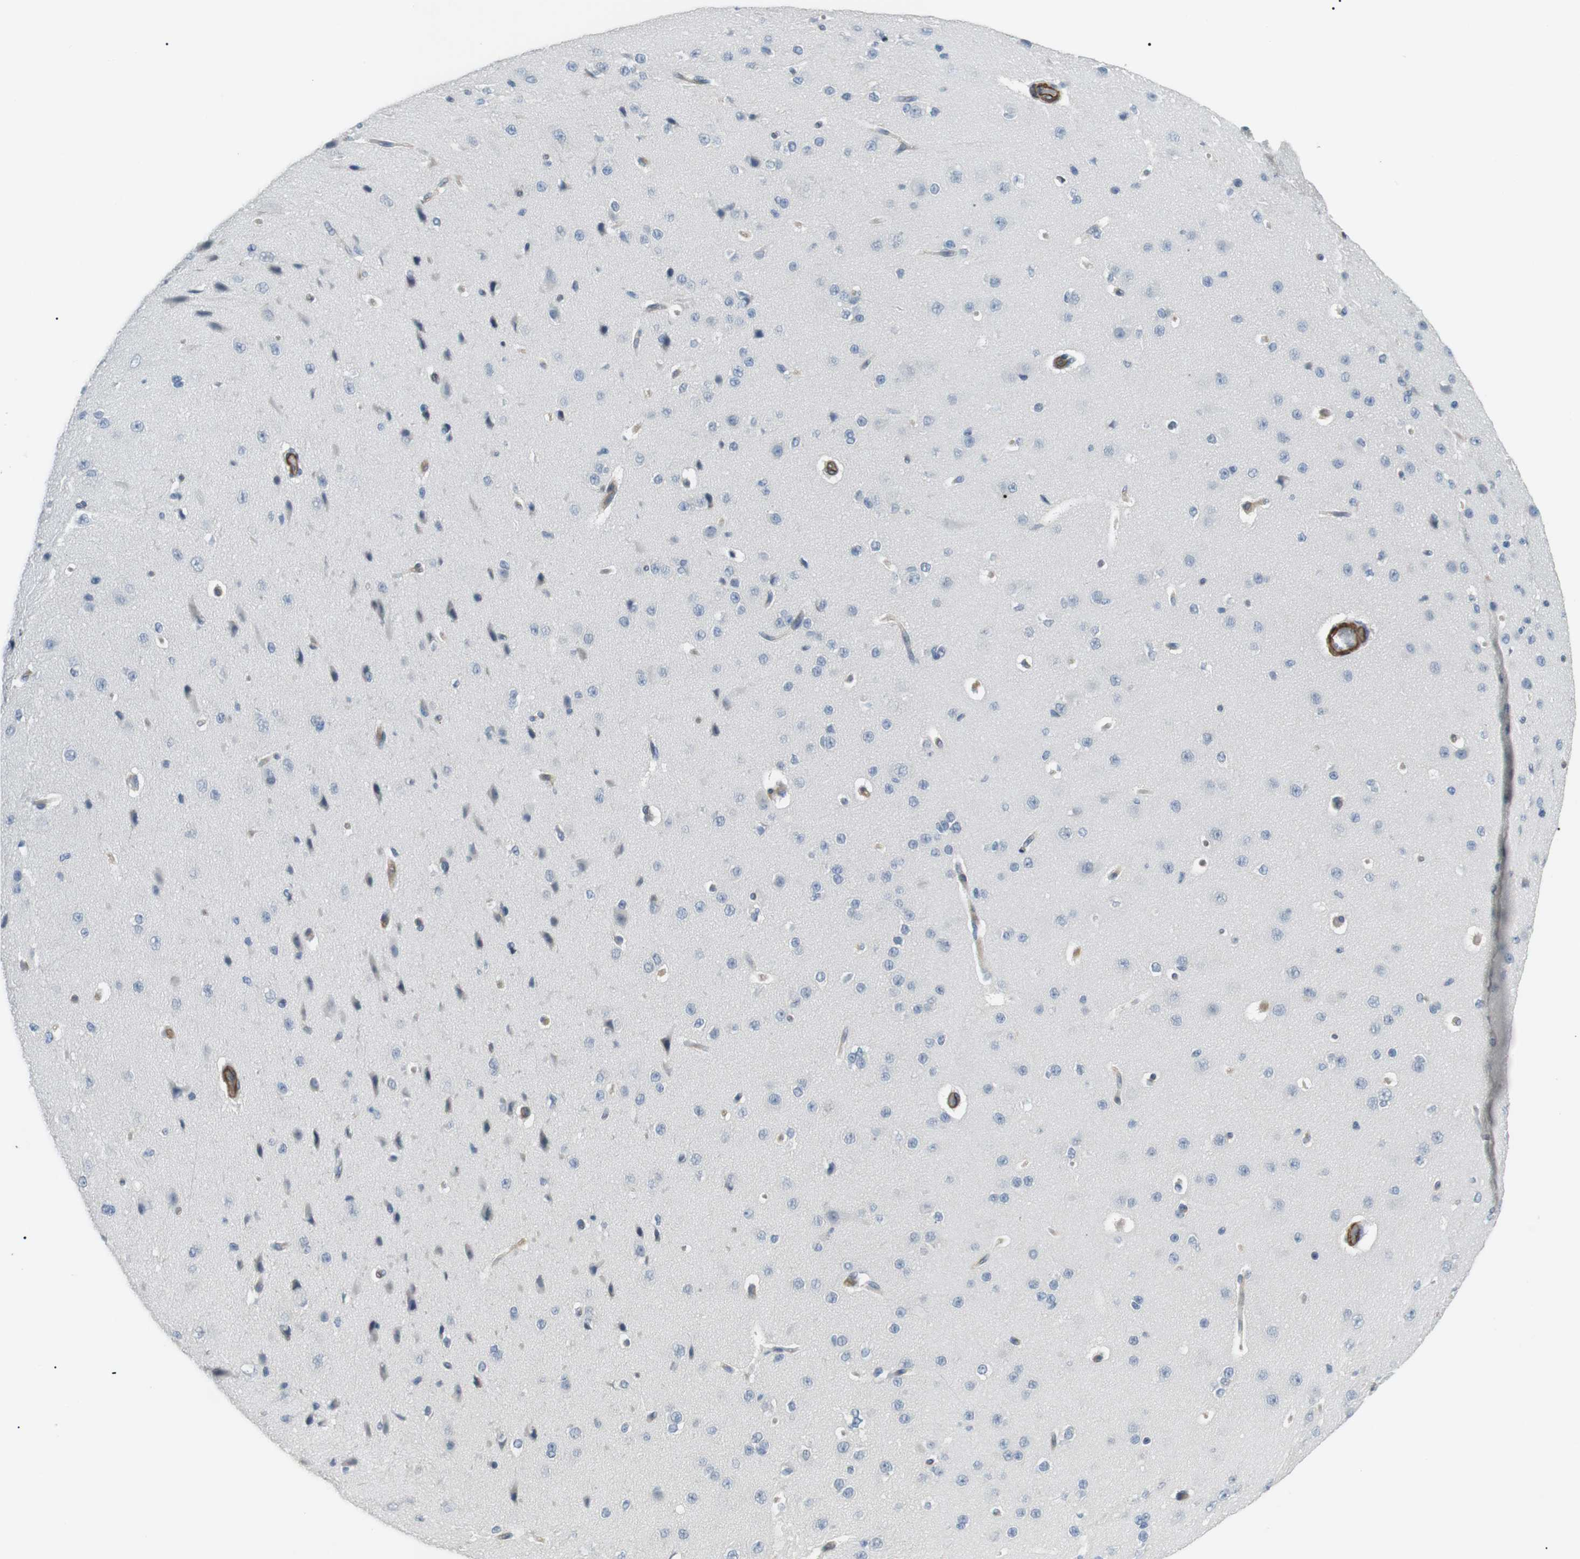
{"staining": {"intensity": "moderate", "quantity": "<25%", "location": "cytoplasmic/membranous"}, "tissue": "cerebral cortex", "cell_type": "Endothelial cells", "image_type": "normal", "snomed": [{"axis": "morphology", "description": "Normal tissue, NOS"}, {"axis": "morphology", "description": "Developmental malformation"}, {"axis": "topography", "description": "Cerebral cortex"}], "caption": "Immunohistochemistry (IHC) (DAB) staining of benign cerebral cortex shows moderate cytoplasmic/membranous protein positivity in about <25% of endothelial cells. The protein of interest is stained brown, and the nuclei are stained in blue (DAB IHC with brightfield microscopy, high magnification).", "gene": "GZMM", "patient": {"sex": "female", "age": 30}}